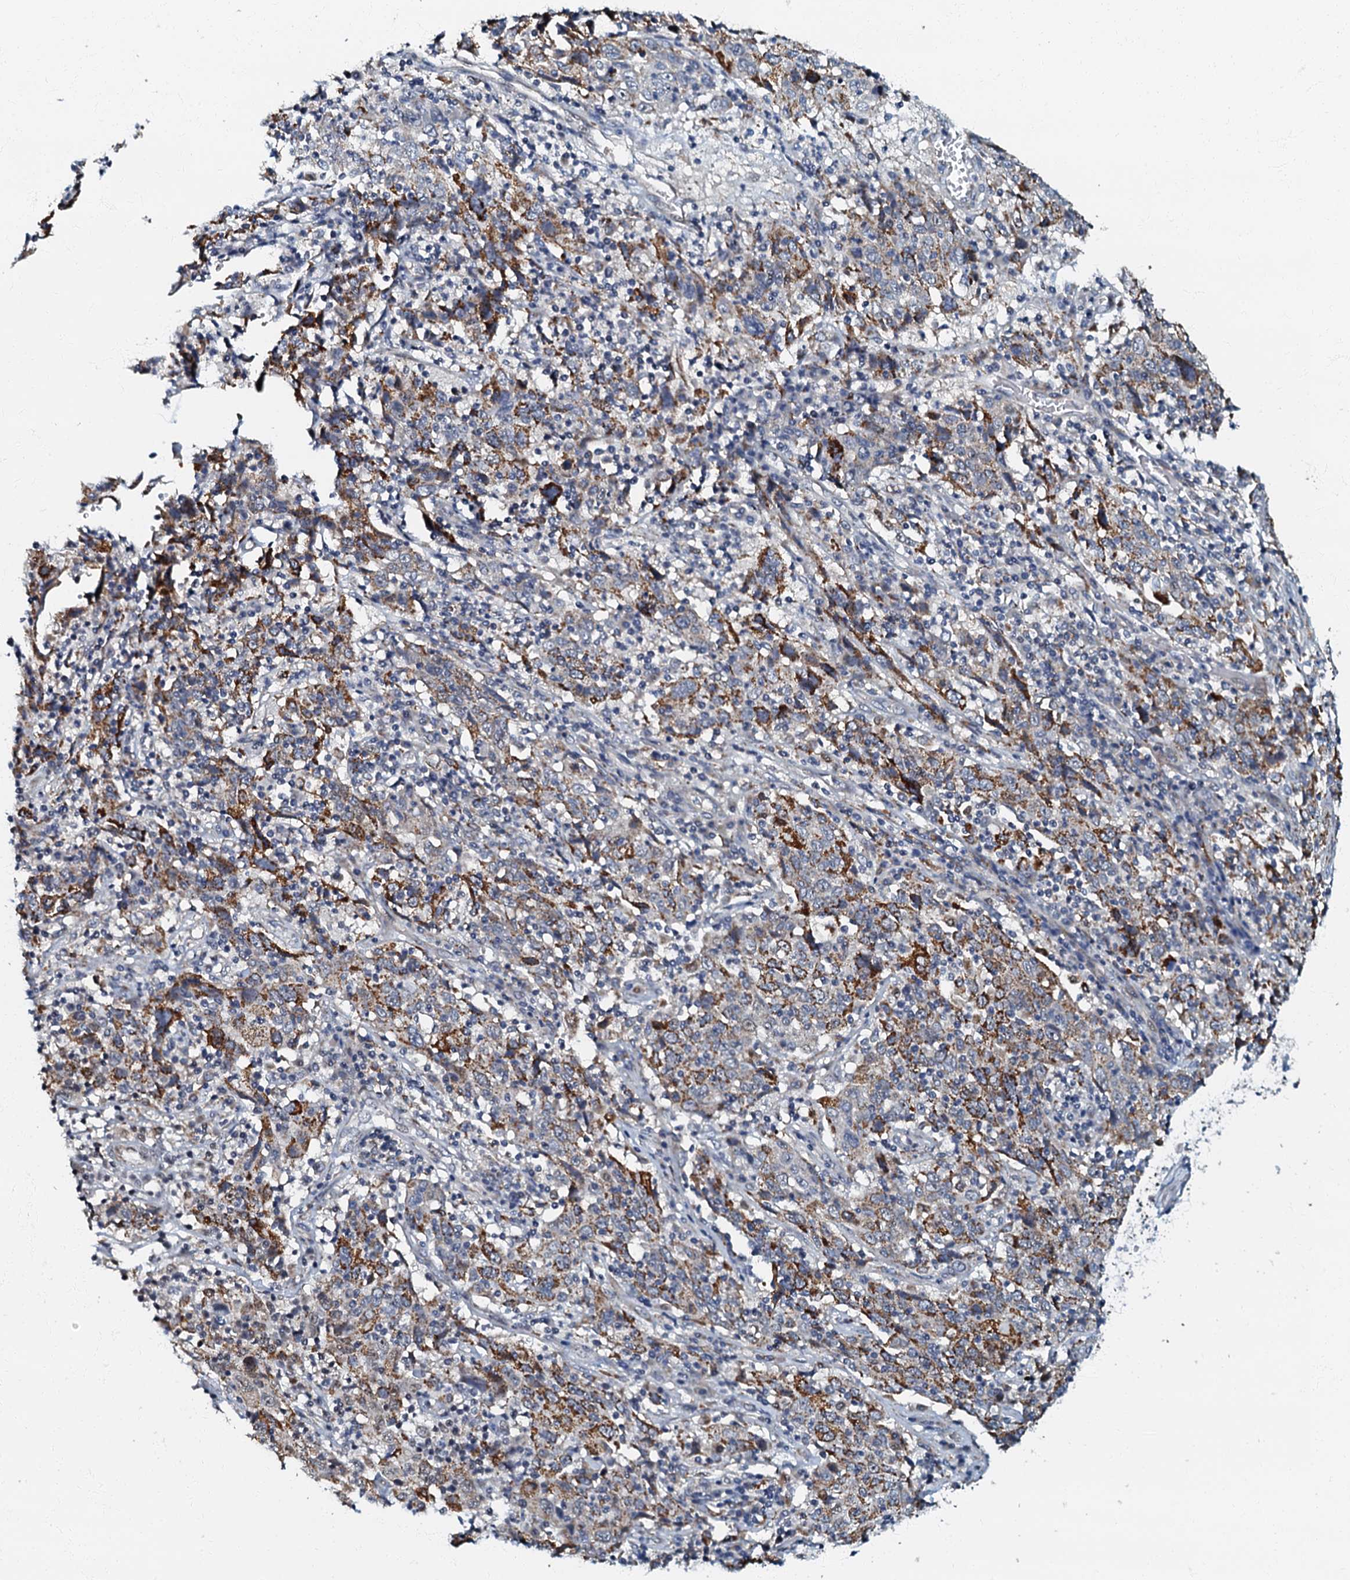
{"staining": {"intensity": "moderate", "quantity": "25%-75%", "location": "cytoplasmic/membranous"}, "tissue": "cervical cancer", "cell_type": "Tumor cells", "image_type": "cancer", "snomed": [{"axis": "morphology", "description": "Squamous cell carcinoma, NOS"}, {"axis": "topography", "description": "Cervix"}], "caption": "Cervical cancer (squamous cell carcinoma) was stained to show a protein in brown. There is medium levels of moderate cytoplasmic/membranous expression in approximately 25%-75% of tumor cells.", "gene": "OLAH", "patient": {"sex": "female", "age": 46}}